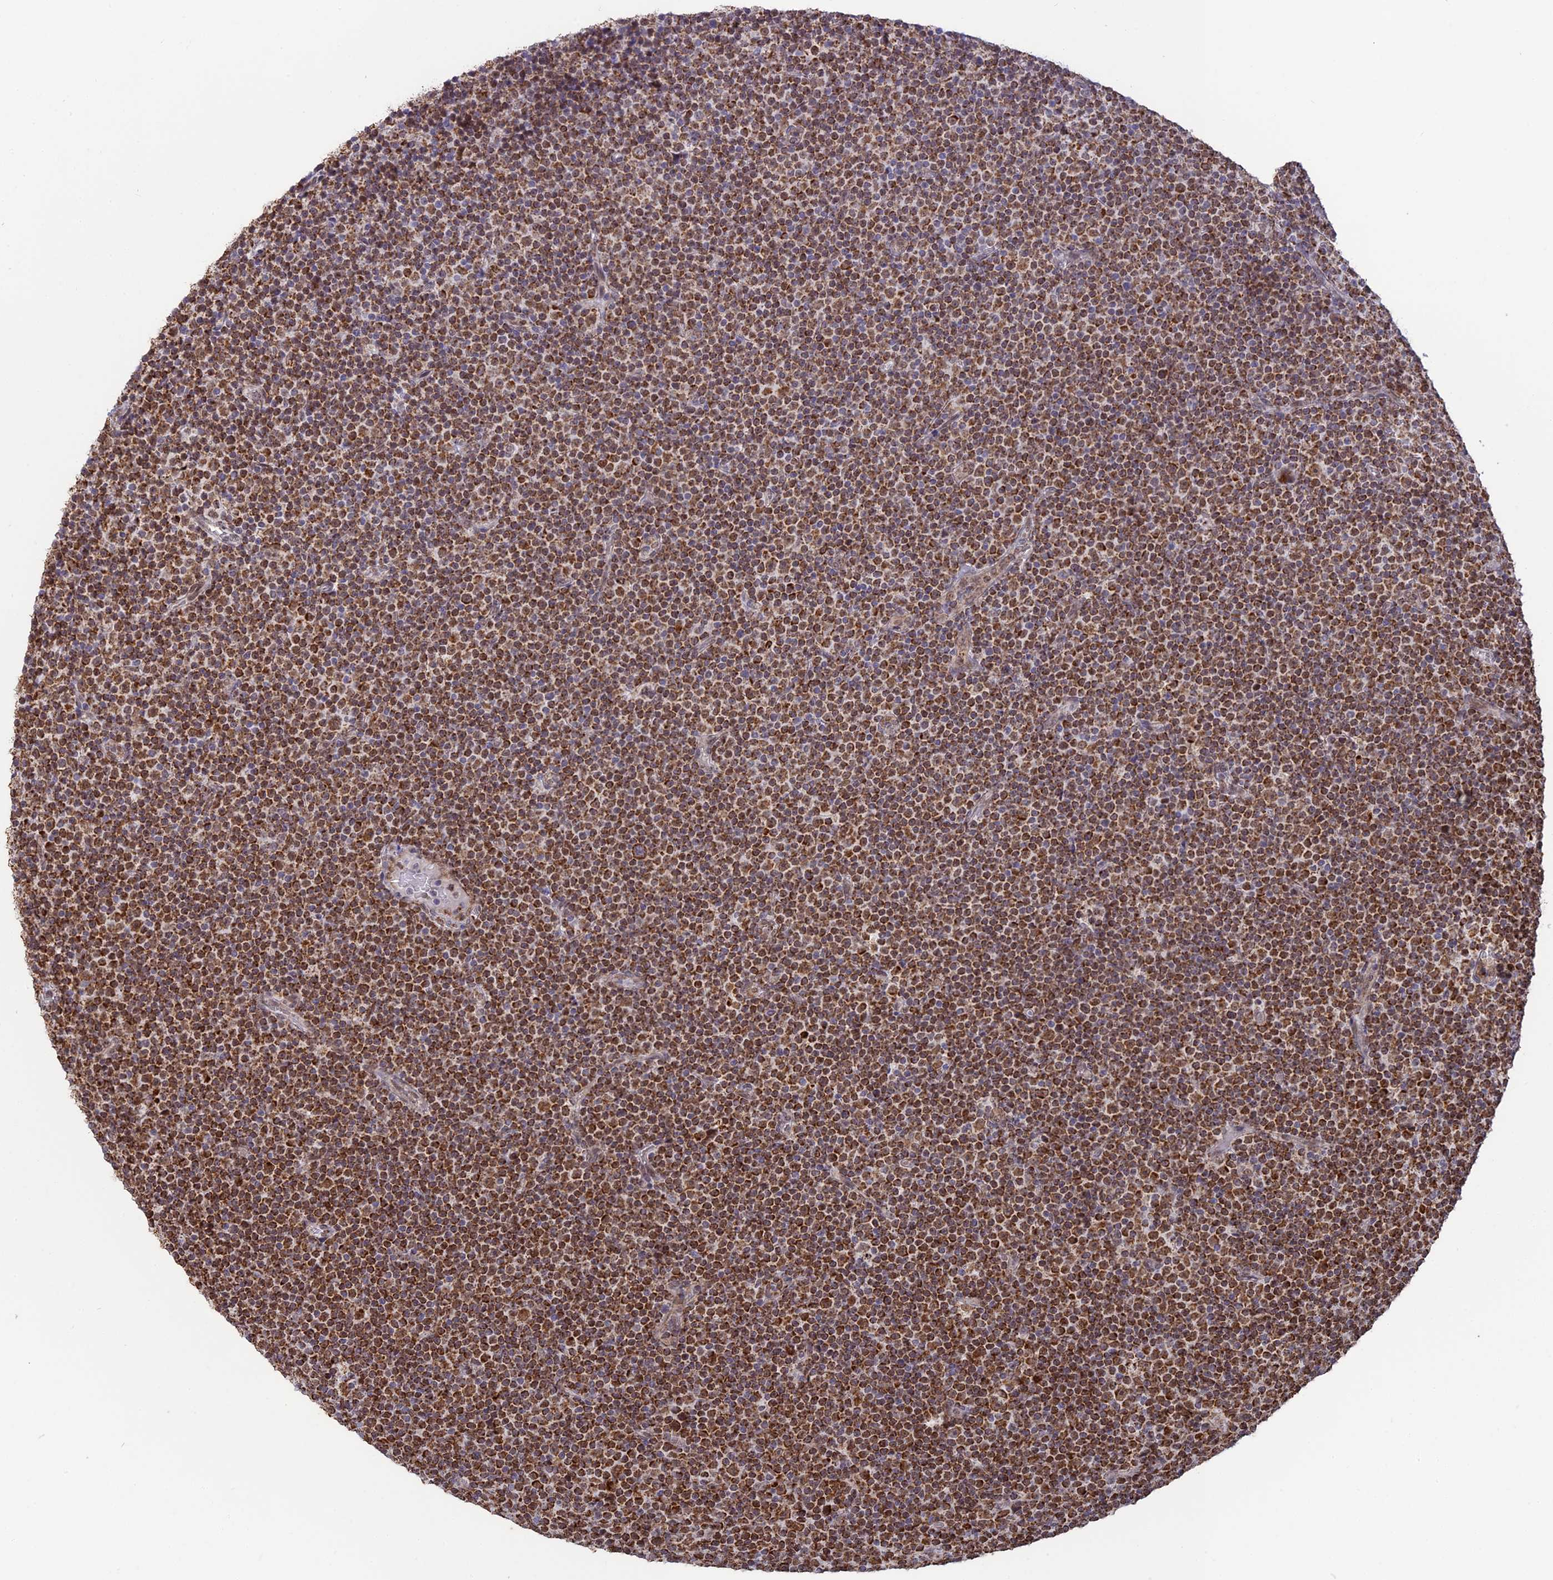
{"staining": {"intensity": "strong", "quantity": ">75%", "location": "cytoplasmic/membranous"}, "tissue": "lymphoma", "cell_type": "Tumor cells", "image_type": "cancer", "snomed": [{"axis": "morphology", "description": "Malignant lymphoma, non-Hodgkin's type, Low grade"}, {"axis": "topography", "description": "Lymph node"}], "caption": "Protein expression analysis of lymphoma shows strong cytoplasmic/membranous positivity in about >75% of tumor cells.", "gene": "ARHGAP40", "patient": {"sex": "female", "age": 67}}